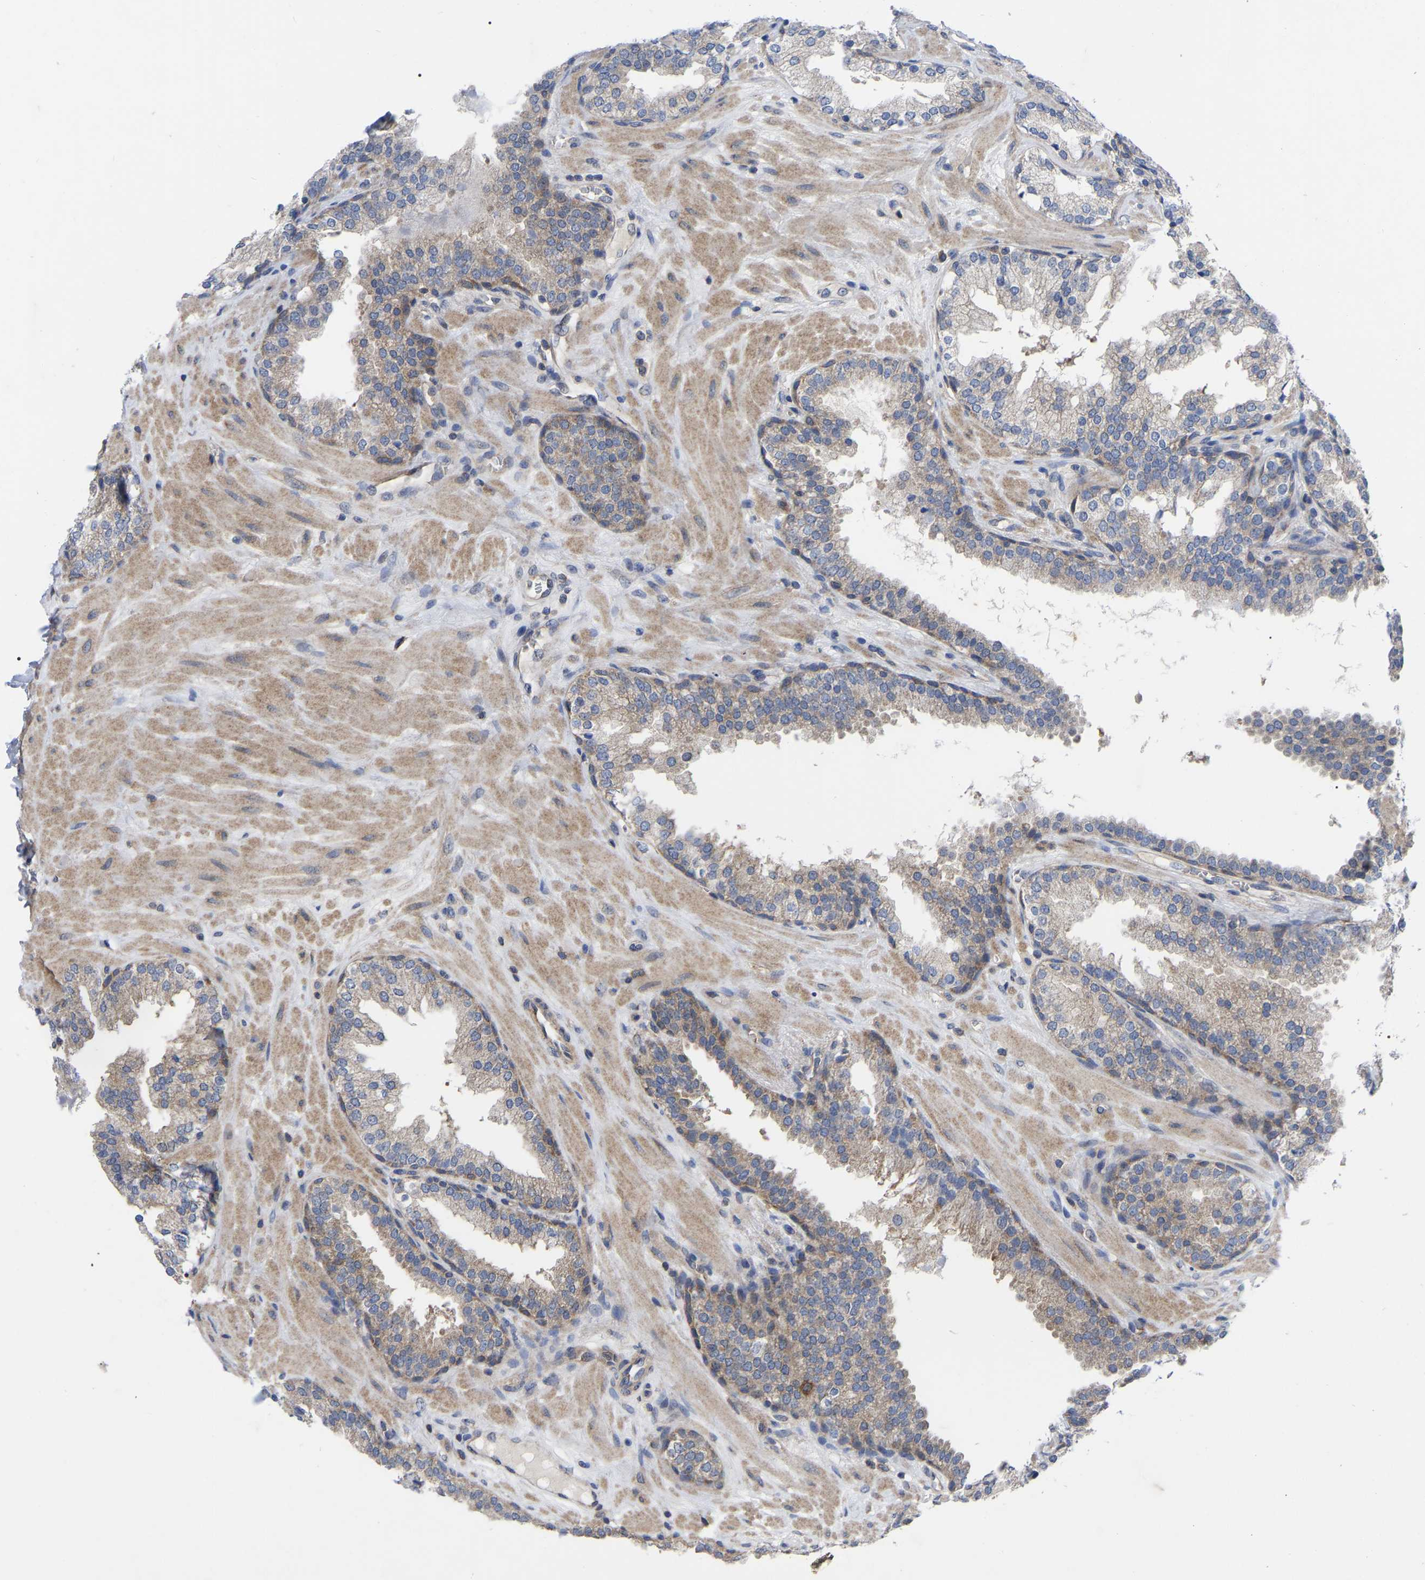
{"staining": {"intensity": "weak", "quantity": "<25%", "location": "cytoplasmic/membranous"}, "tissue": "prostate", "cell_type": "Glandular cells", "image_type": "normal", "snomed": [{"axis": "morphology", "description": "Normal tissue, NOS"}, {"axis": "topography", "description": "Prostate"}], "caption": "An immunohistochemistry (IHC) photomicrograph of normal prostate is shown. There is no staining in glandular cells of prostate. Brightfield microscopy of IHC stained with DAB (brown) and hematoxylin (blue), captured at high magnification.", "gene": "TCP1", "patient": {"sex": "male", "age": 51}}